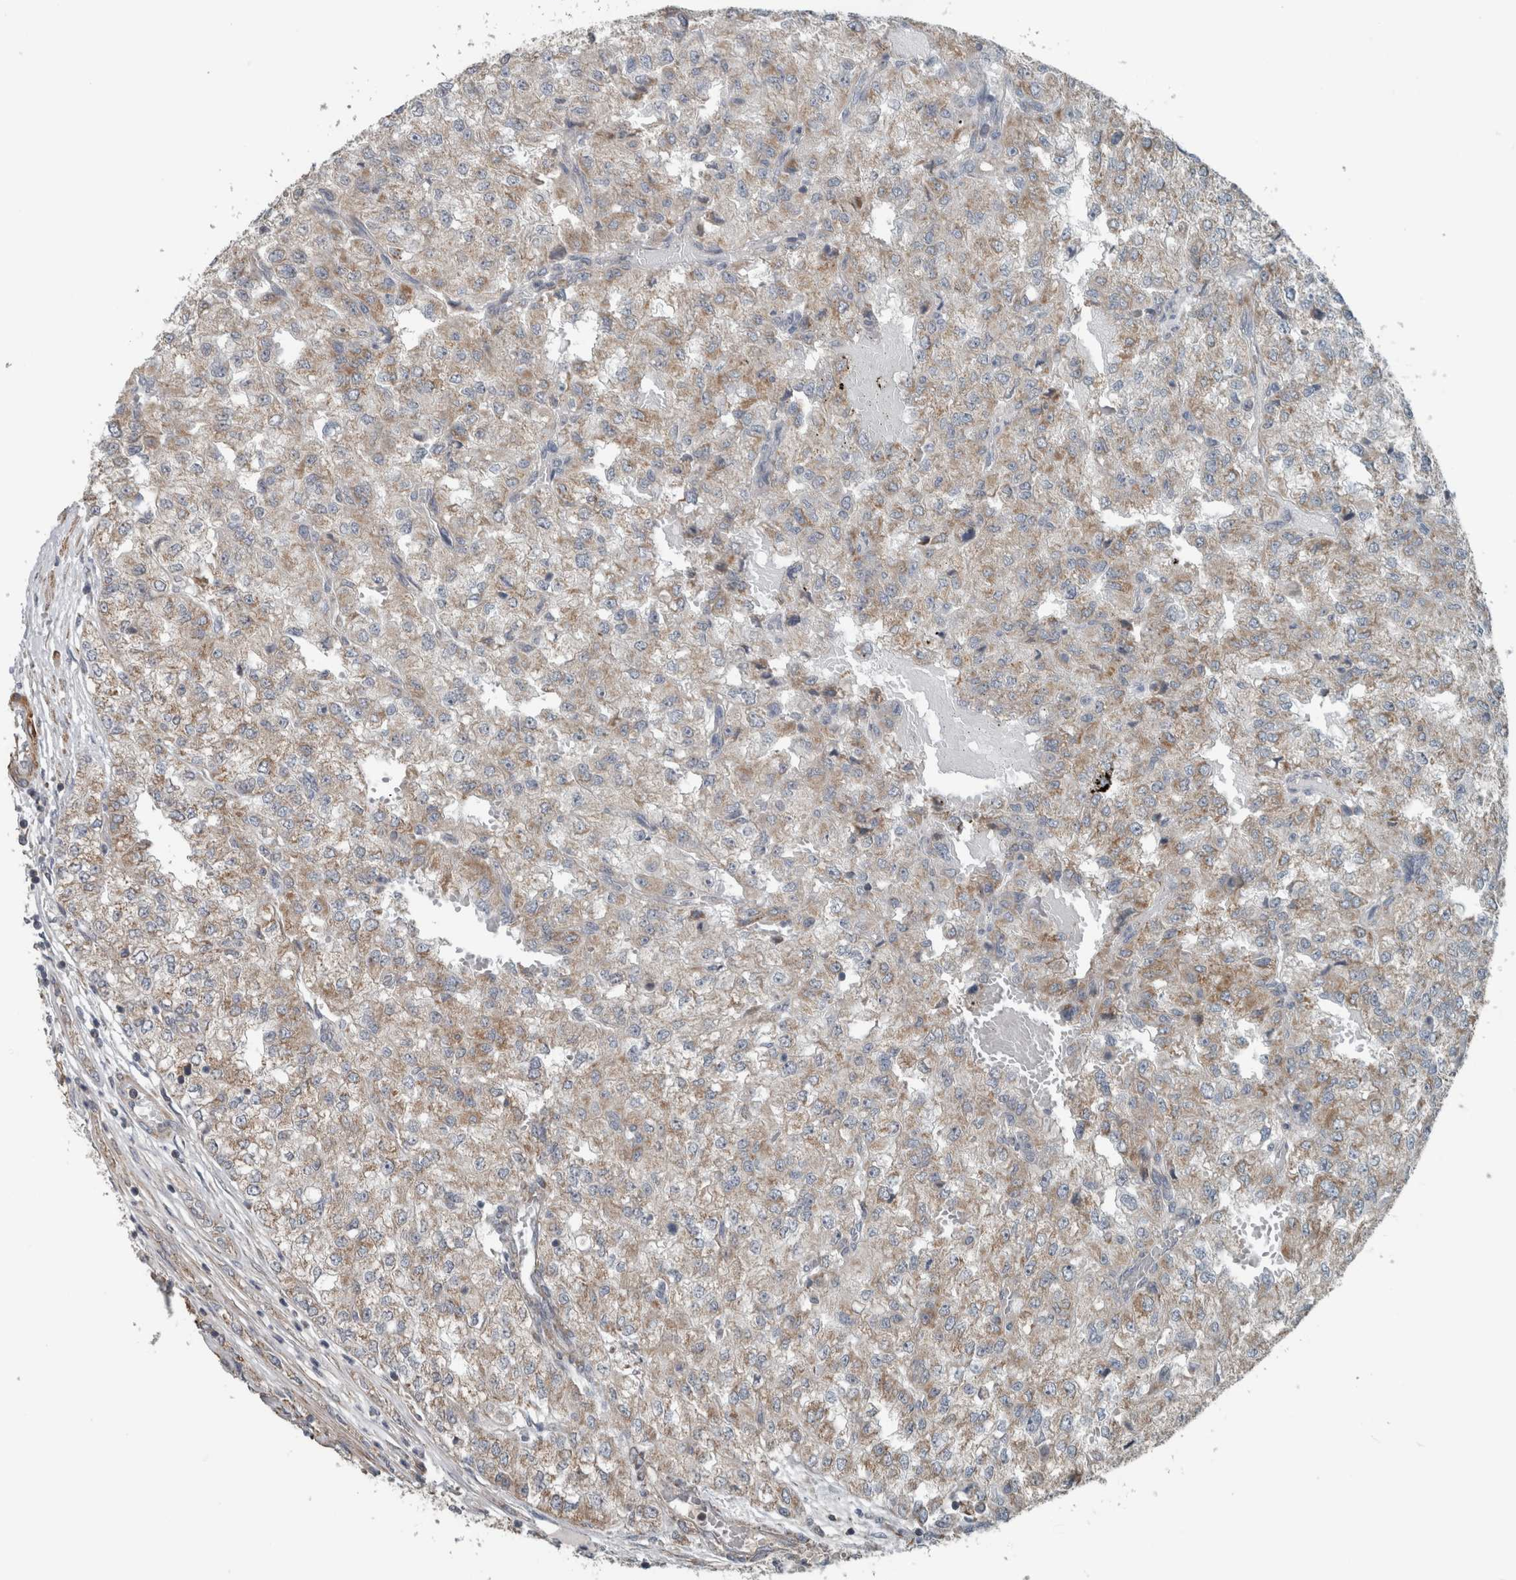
{"staining": {"intensity": "moderate", "quantity": "25%-75%", "location": "cytoplasmic/membranous"}, "tissue": "renal cancer", "cell_type": "Tumor cells", "image_type": "cancer", "snomed": [{"axis": "morphology", "description": "Adenocarcinoma, NOS"}, {"axis": "topography", "description": "Kidney"}], "caption": "The image reveals immunohistochemical staining of renal cancer. There is moderate cytoplasmic/membranous positivity is present in approximately 25%-75% of tumor cells. Immunohistochemistry stains the protein in brown and the nuclei are stained blue.", "gene": "ARMC1", "patient": {"sex": "female", "age": 54}}